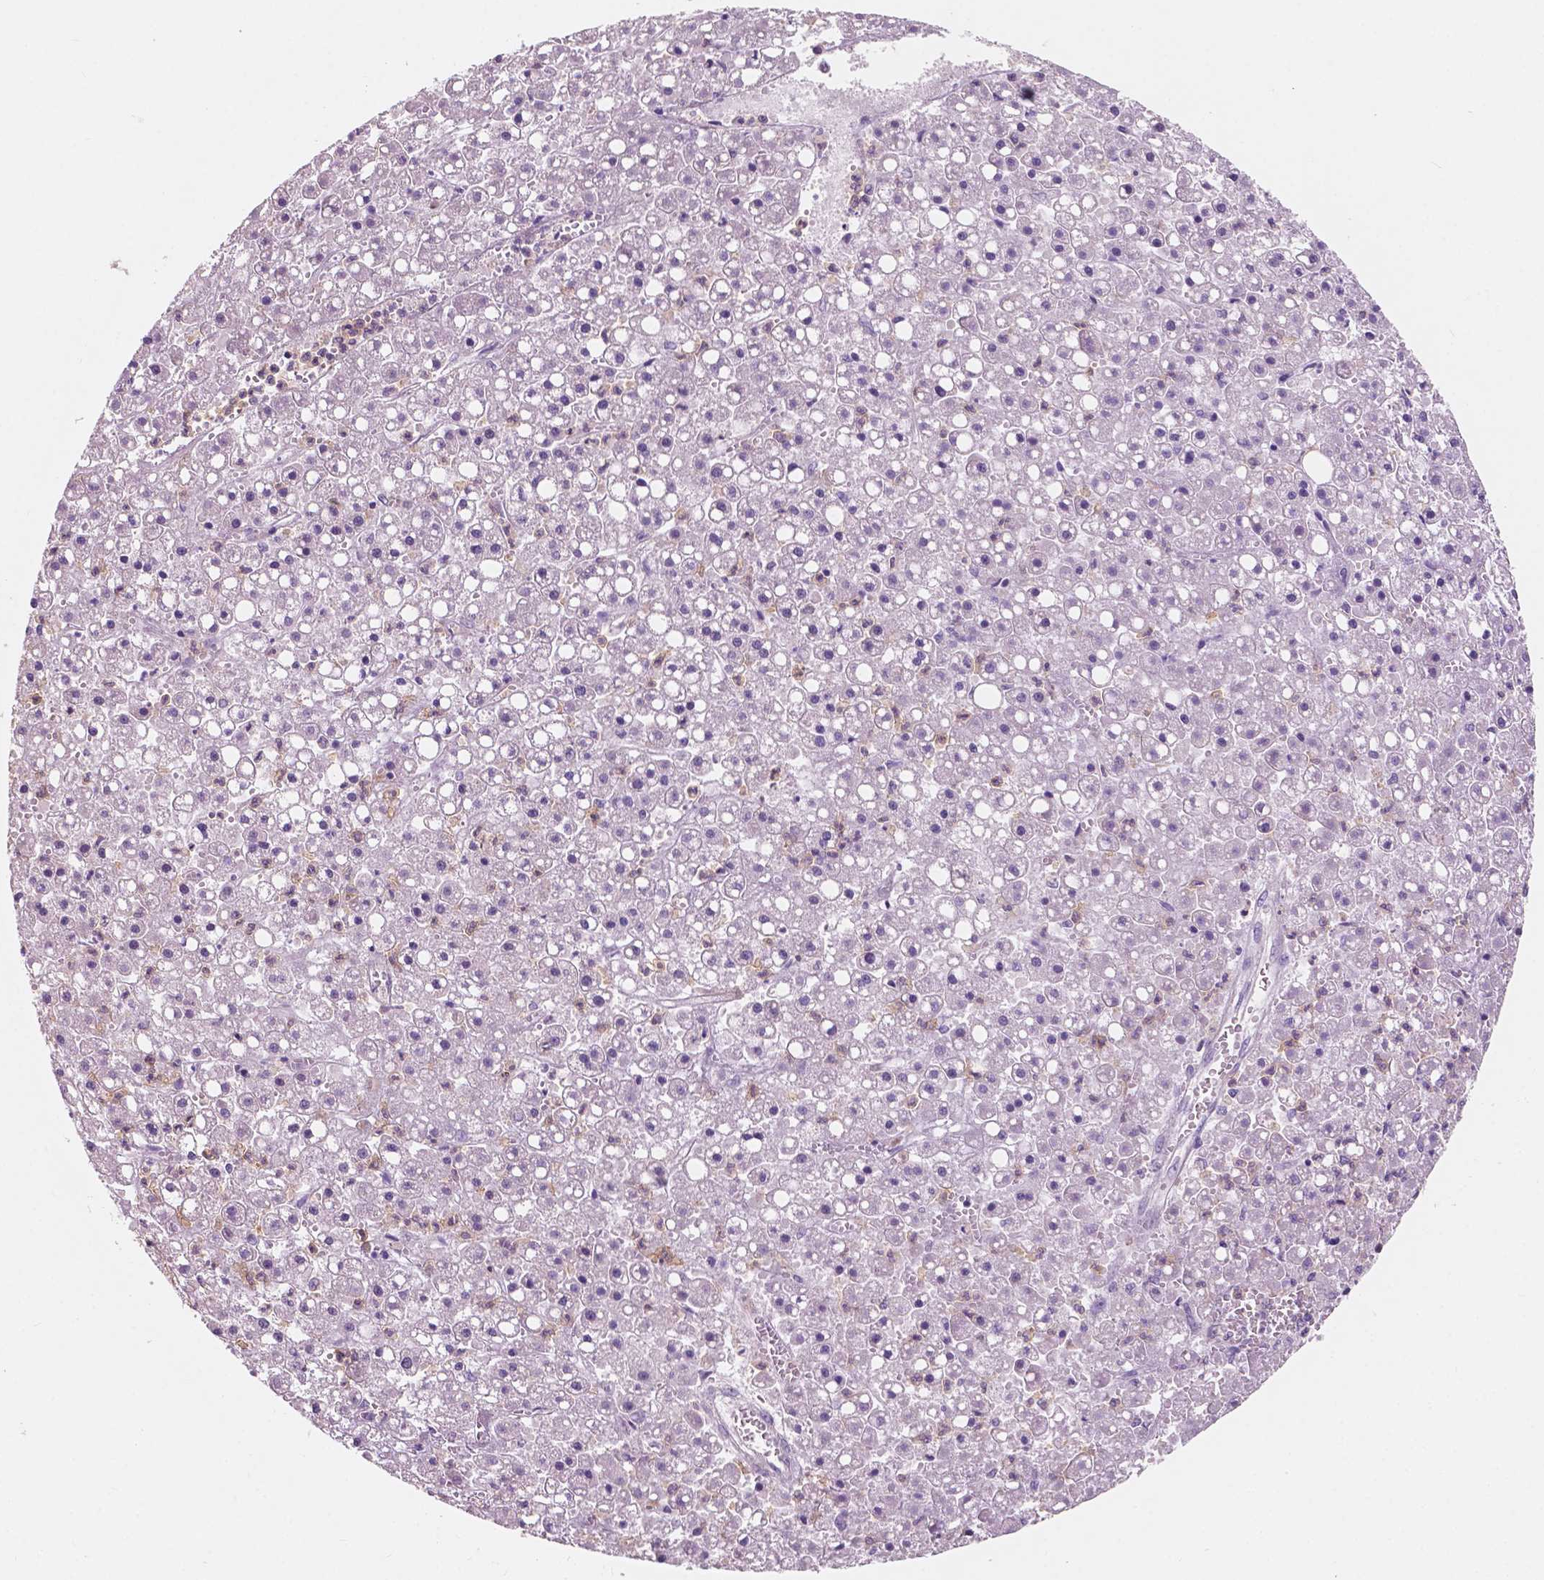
{"staining": {"intensity": "negative", "quantity": "none", "location": "none"}, "tissue": "liver cancer", "cell_type": "Tumor cells", "image_type": "cancer", "snomed": [{"axis": "morphology", "description": "Carcinoma, Hepatocellular, NOS"}, {"axis": "topography", "description": "Liver"}], "caption": "Immunohistochemistry (IHC) image of liver hepatocellular carcinoma stained for a protein (brown), which displays no staining in tumor cells.", "gene": "SEMA4A", "patient": {"sex": "male", "age": 67}}